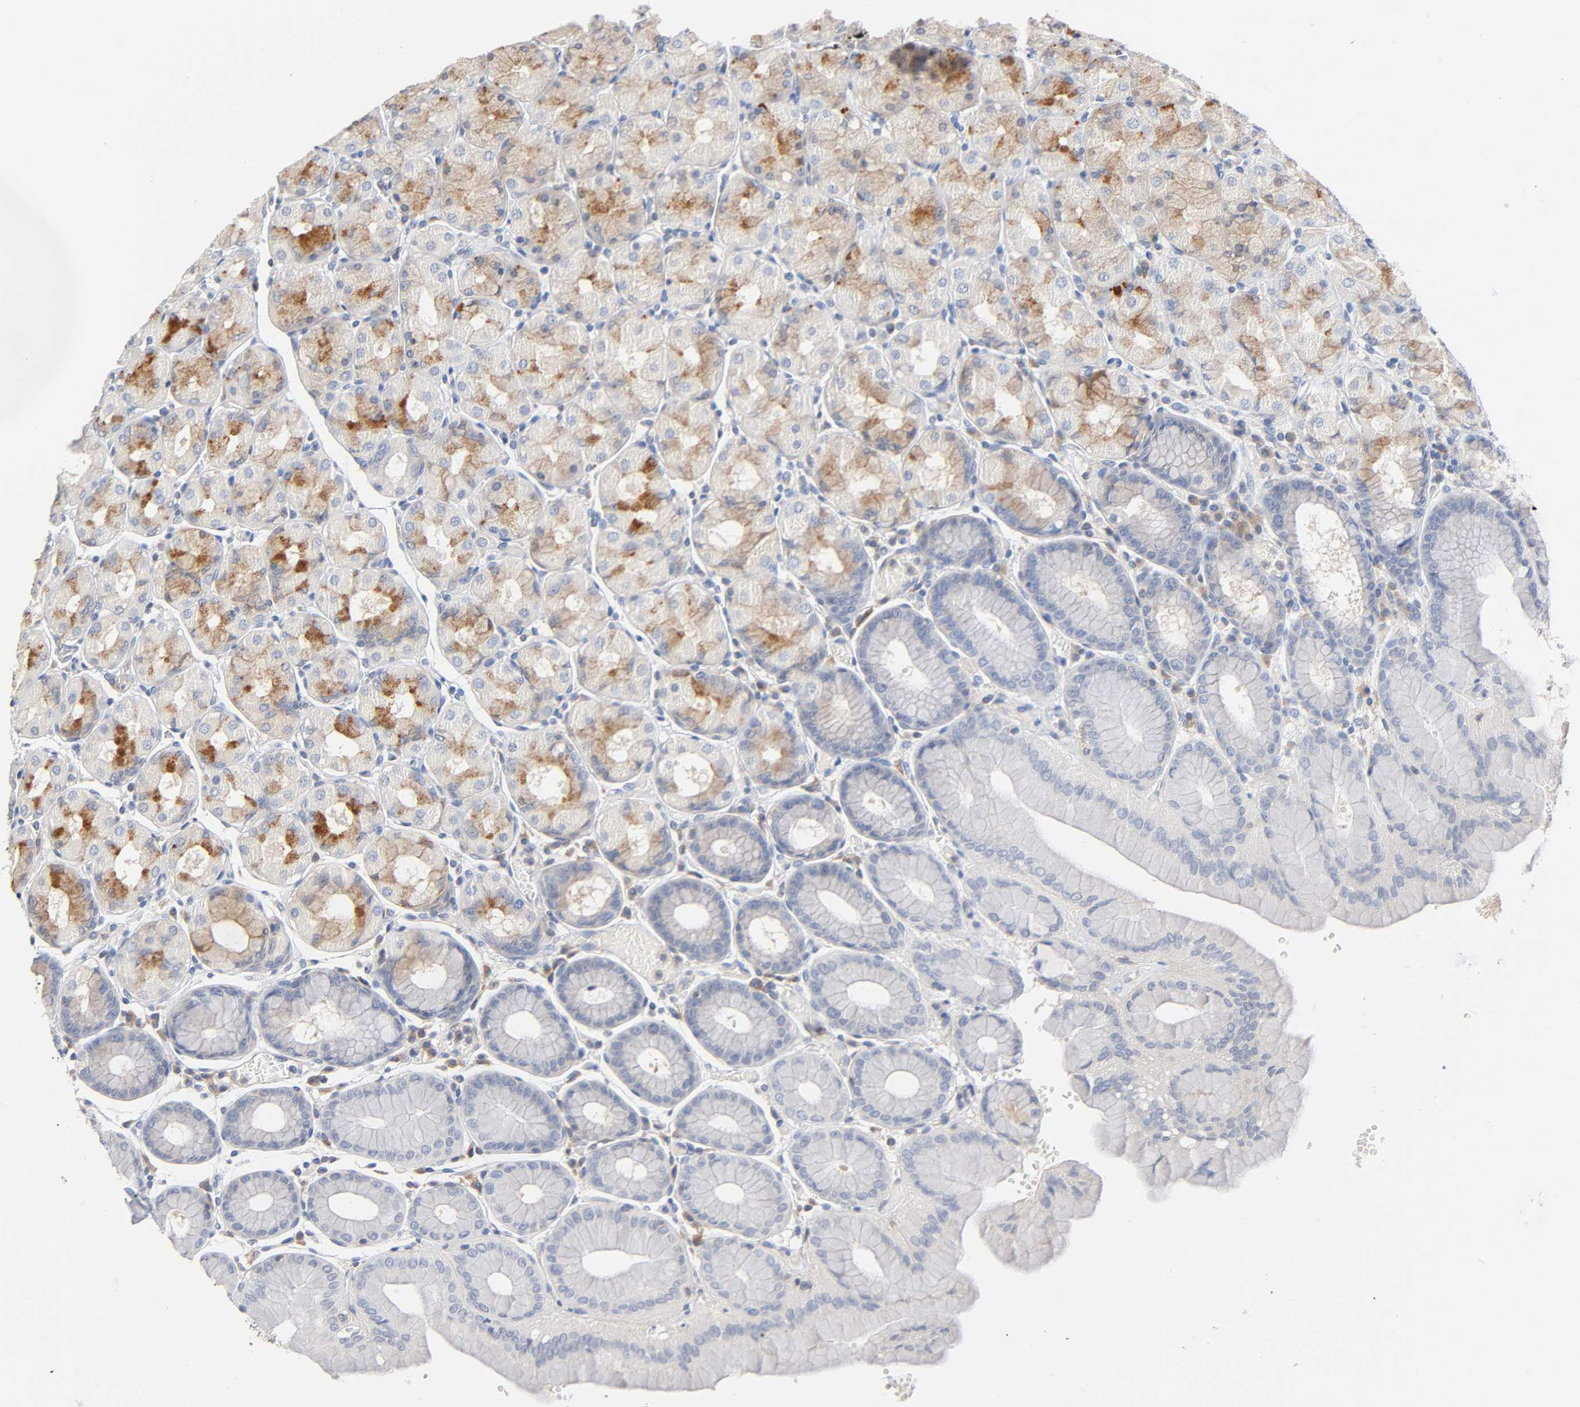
{"staining": {"intensity": "strong", "quantity": "<25%", "location": "cytoplasmic/membranous"}, "tissue": "stomach", "cell_type": "Glandular cells", "image_type": "normal", "snomed": [{"axis": "morphology", "description": "Normal tissue, NOS"}, {"axis": "topography", "description": "Stomach, upper"}, {"axis": "topography", "description": "Stomach"}], "caption": "Benign stomach was stained to show a protein in brown. There is medium levels of strong cytoplasmic/membranous staining in approximately <25% of glandular cells. Nuclei are stained in blue.", "gene": "MALT1", "patient": {"sex": "male", "age": 76}}